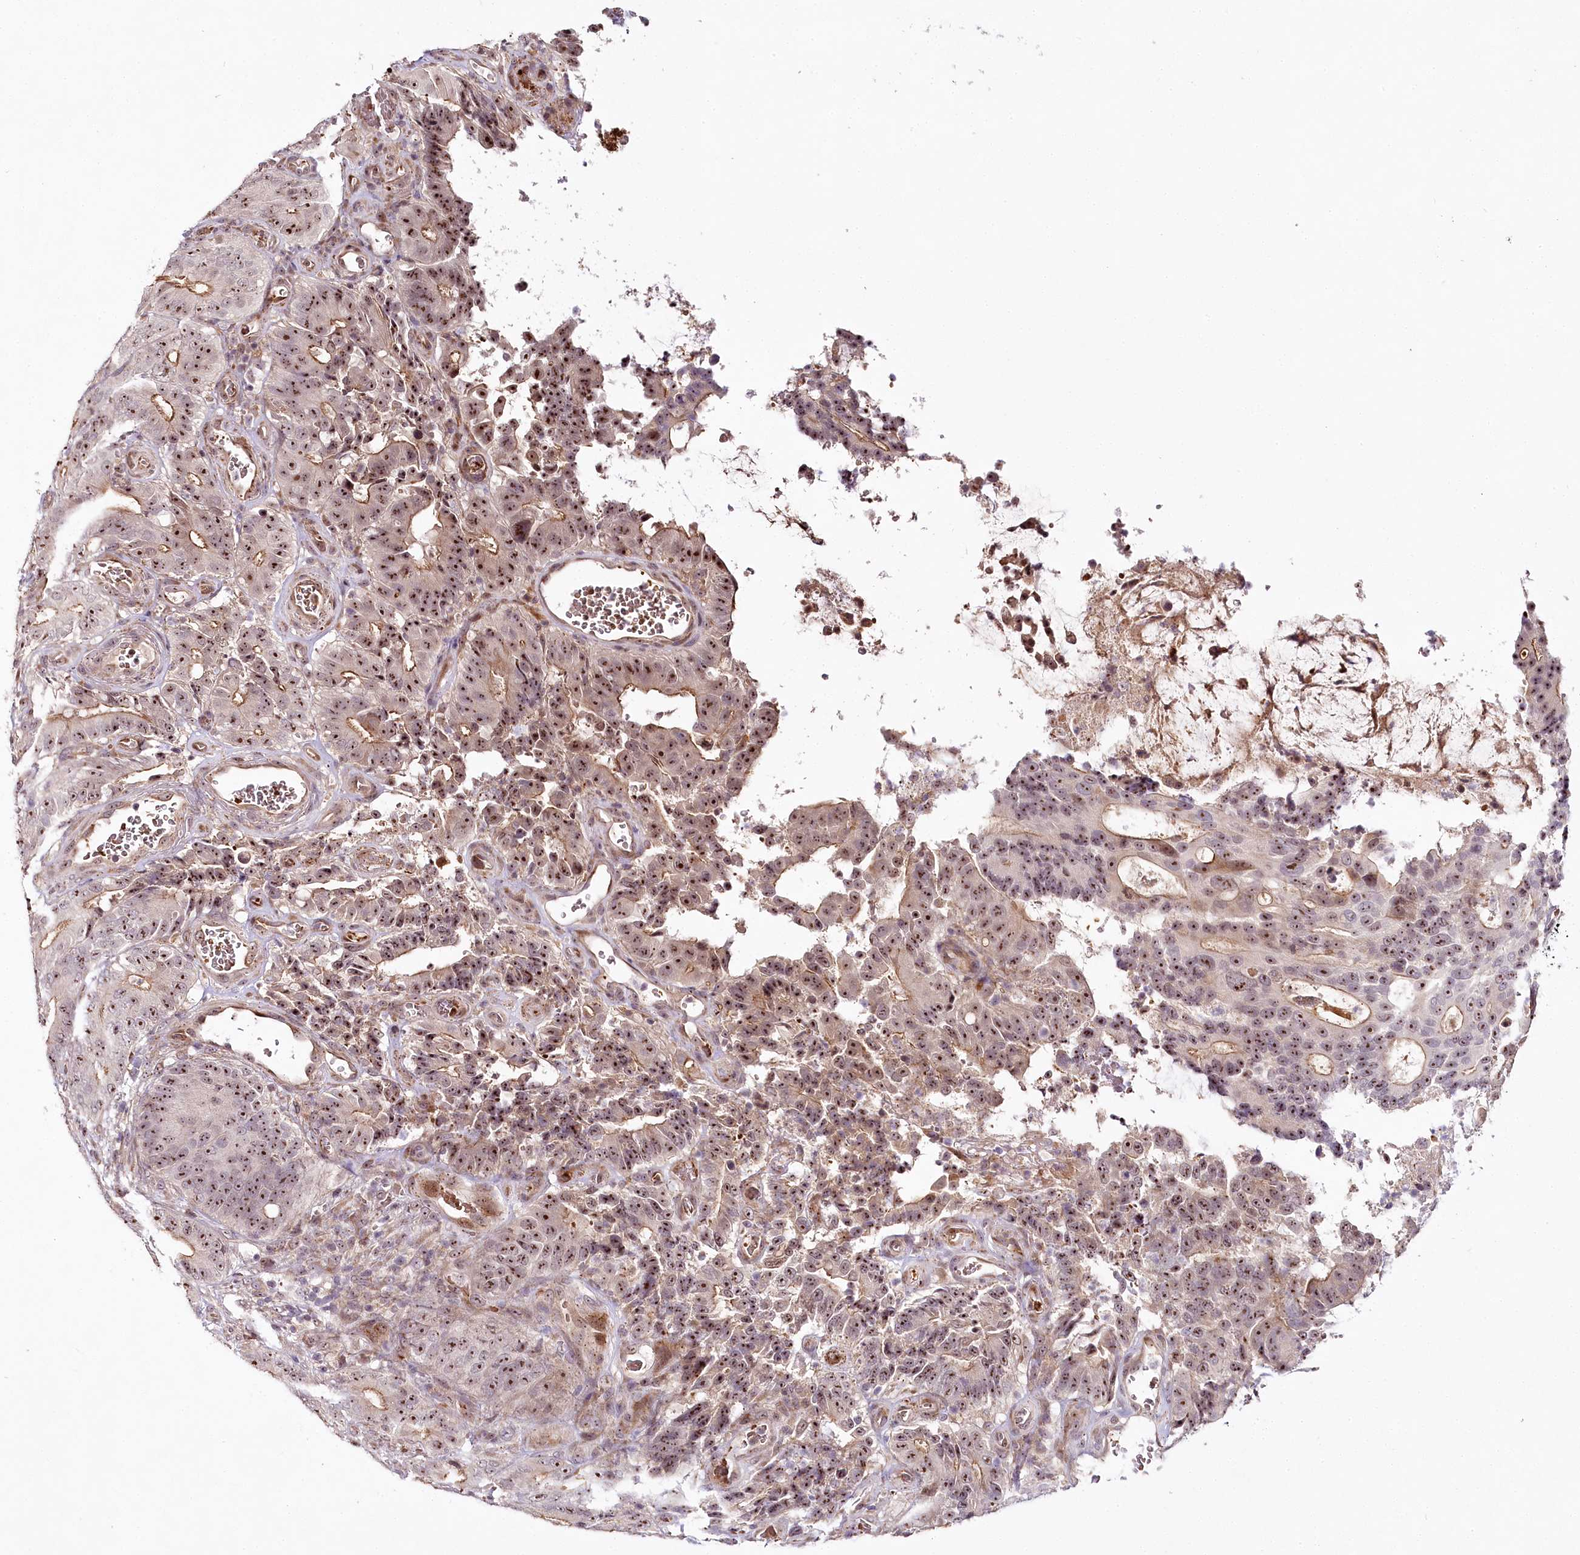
{"staining": {"intensity": "strong", "quantity": ">75%", "location": "nuclear"}, "tissue": "colorectal cancer", "cell_type": "Tumor cells", "image_type": "cancer", "snomed": [{"axis": "morphology", "description": "Adenocarcinoma, NOS"}, {"axis": "topography", "description": "Colon"}], "caption": "Protein expression analysis of adenocarcinoma (colorectal) reveals strong nuclear expression in about >75% of tumor cells.", "gene": "WDR36", "patient": {"sex": "male", "age": 83}}